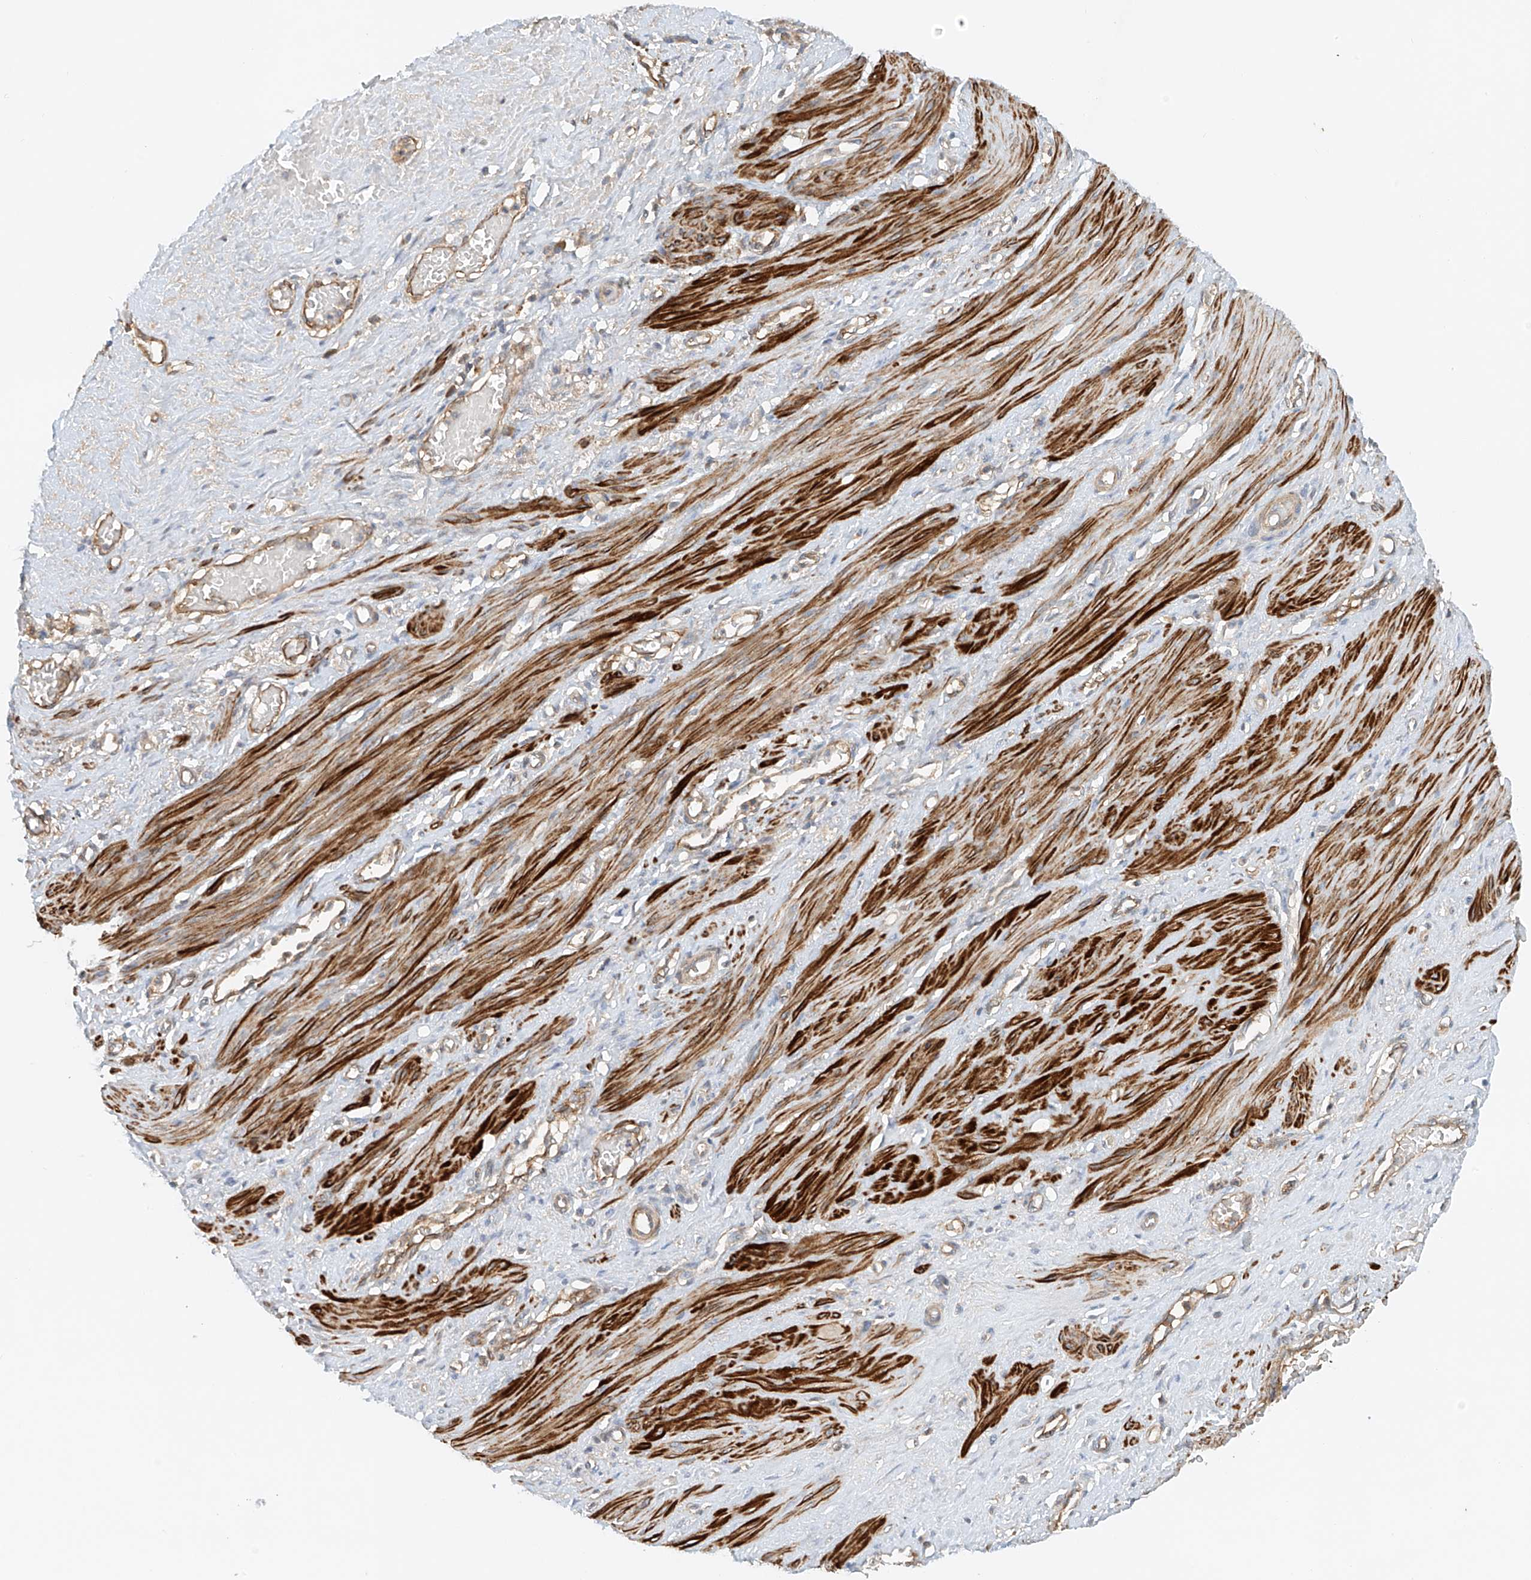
{"staining": {"intensity": "strong", "quantity": ">75%", "location": "cytoplasmic/membranous"}, "tissue": "smooth muscle", "cell_type": "Smooth muscle cells", "image_type": "normal", "snomed": [{"axis": "morphology", "description": "Normal tissue, NOS"}, {"axis": "topography", "description": "Endometrium"}], "caption": "Immunohistochemistry histopathology image of unremarkable human smooth muscle stained for a protein (brown), which shows high levels of strong cytoplasmic/membranous staining in about >75% of smooth muscle cells.", "gene": "ENSG00000266202", "patient": {"sex": "female", "age": 33}}